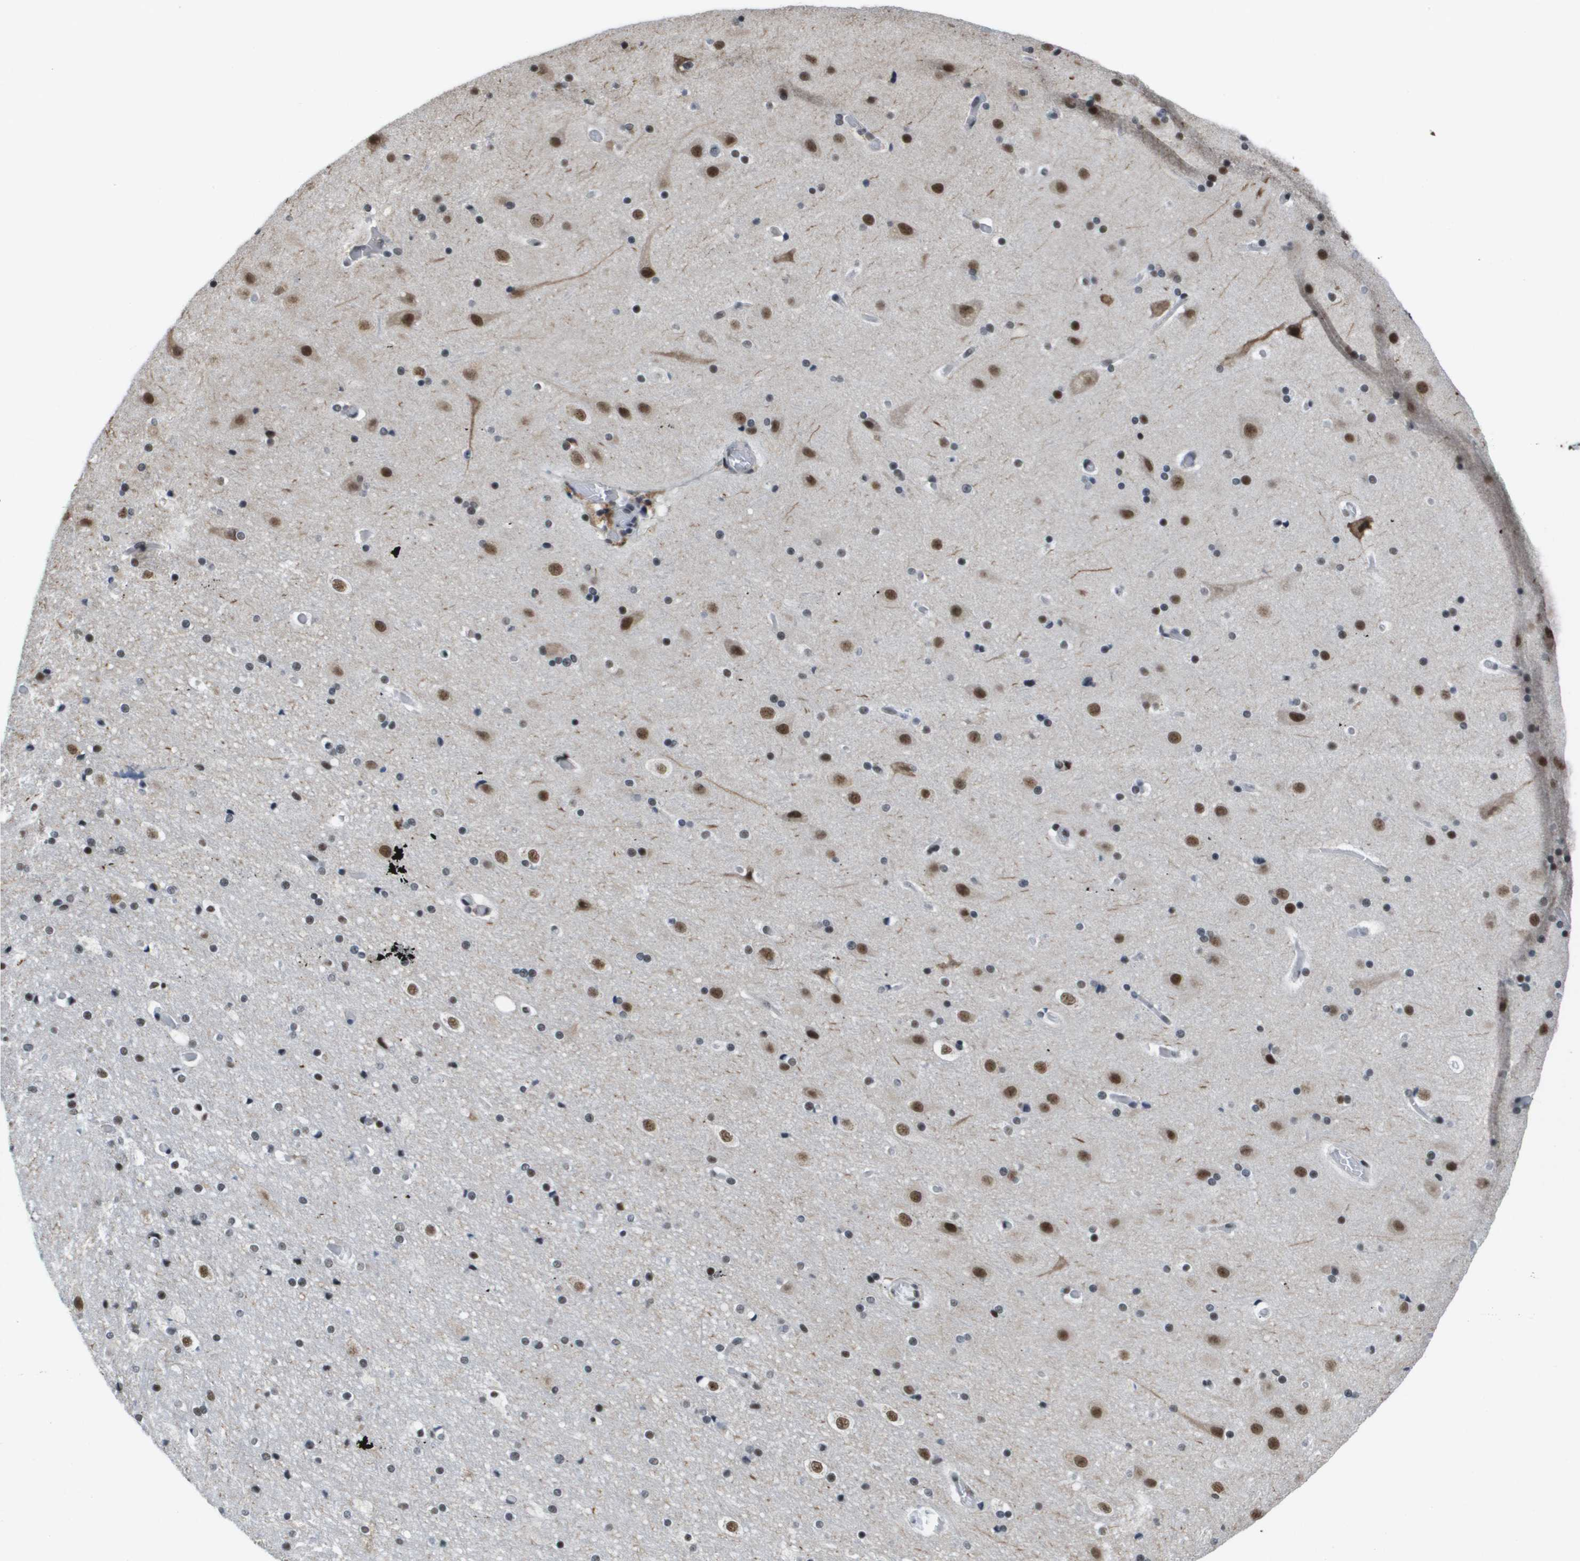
{"staining": {"intensity": "moderate", "quantity": "<25%", "location": "nuclear"}, "tissue": "cerebral cortex", "cell_type": "Endothelial cells", "image_type": "normal", "snomed": [{"axis": "morphology", "description": "Normal tissue, NOS"}, {"axis": "topography", "description": "Cerebral cortex"}], "caption": "The micrograph exhibits staining of unremarkable cerebral cortex, revealing moderate nuclear protein positivity (brown color) within endothelial cells. The protein is stained brown, and the nuclei are stained in blue (DAB (3,3'-diaminobenzidine) IHC with brightfield microscopy, high magnification).", "gene": "ISY1", "patient": {"sex": "male", "age": 57}}